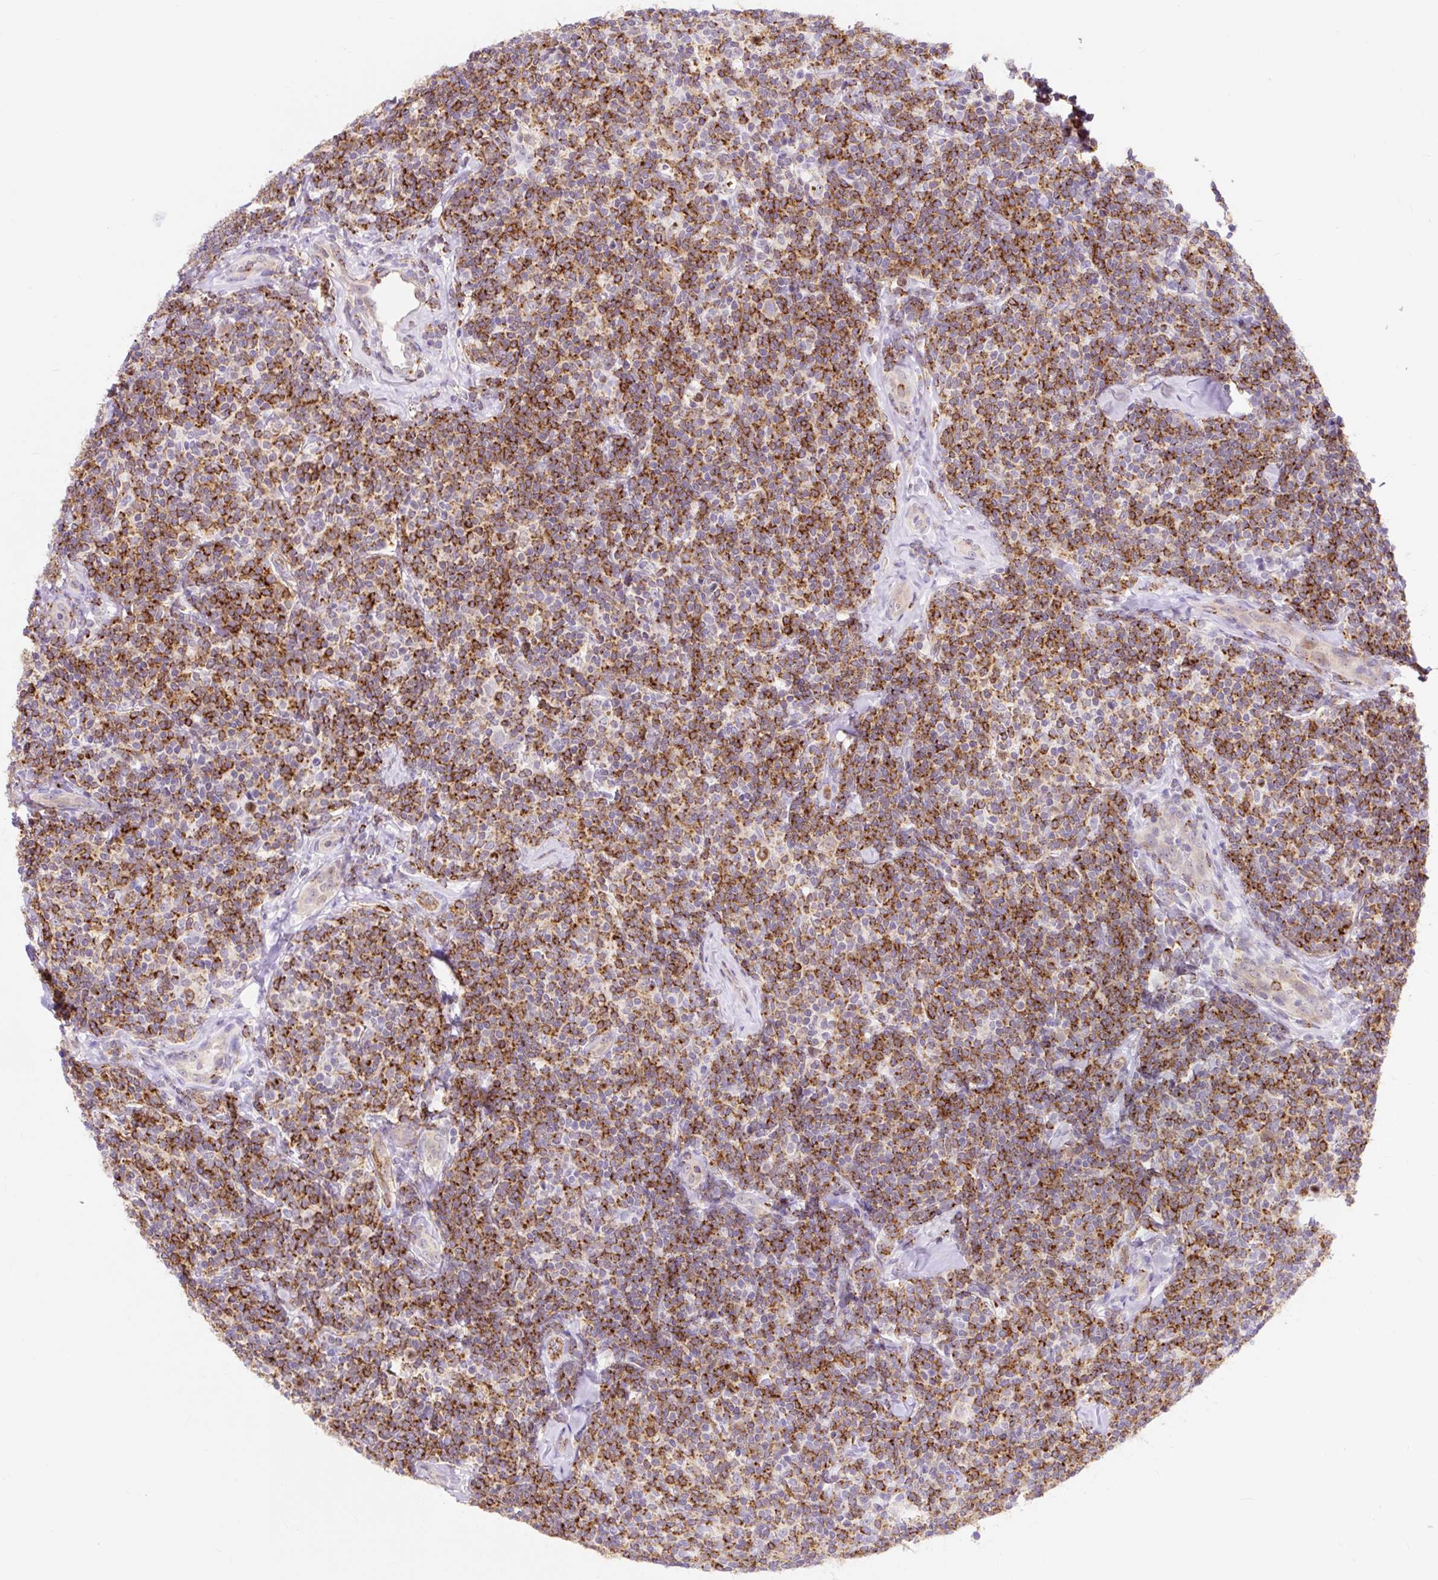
{"staining": {"intensity": "strong", "quantity": "25%-75%", "location": "cytoplasmic/membranous"}, "tissue": "lymphoma", "cell_type": "Tumor cells", "image_type": "cancer", "snomed": [{"axis": "morphology", "description": "Malignant lymphoma, non-Hodgkin's type, Low grade"}, {"axis": "topography", "description": "Lymph node"}], "caption": "Immunohistochemical staining of human malignant lymphoma, non-Hodgkin's type (low-grade) reveals high levels of strong cytoplasmic/membranous expression in about 25%-75% of tumor cells.", "gene": "HIP1R", "patient": {"sex": "female", "age": 56}}